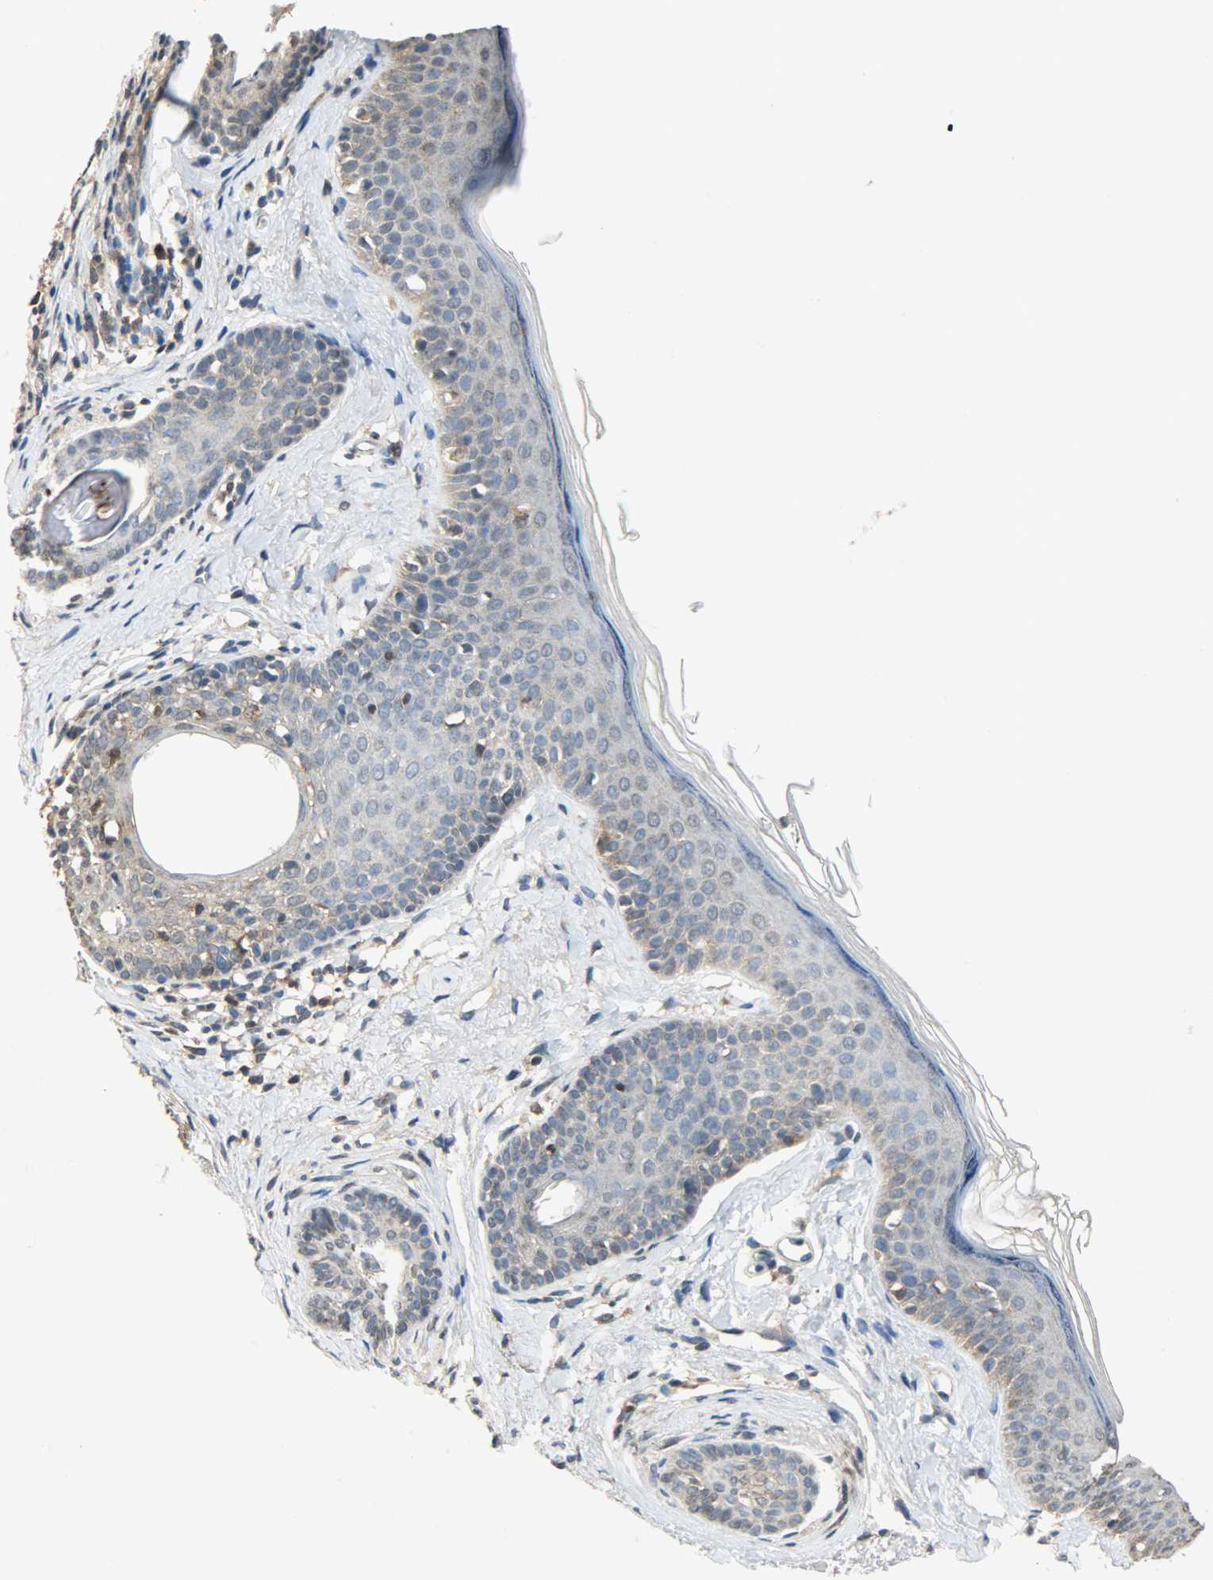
{"staining": {"intensity": "moderate", "quantity": "25%-75%", "location": "cytoplasmic/membranous"}, "tissue": "skin cancer", "cell_type": "Tumor cells", "image_type": "cancer", "snomed": [{"axis": "morphology", "description": "Normal tissue, NOS"}, {"axis": "morphology", "description": "Basal cell carcinoma"}, {"axis": "topography", "description": "Skin"}], "caption": "This image reveals skin cancer (basal cell carcinoma) stained with immunohistochemistry (IHC) to label a protein in brown. The cytoplasmic/membranous of tumor cells show moderate positivity for the protein. Nuclei are counter-stained blue.", "gene": "TRIM21", "patient": {"sex": "female", "age": 69}}